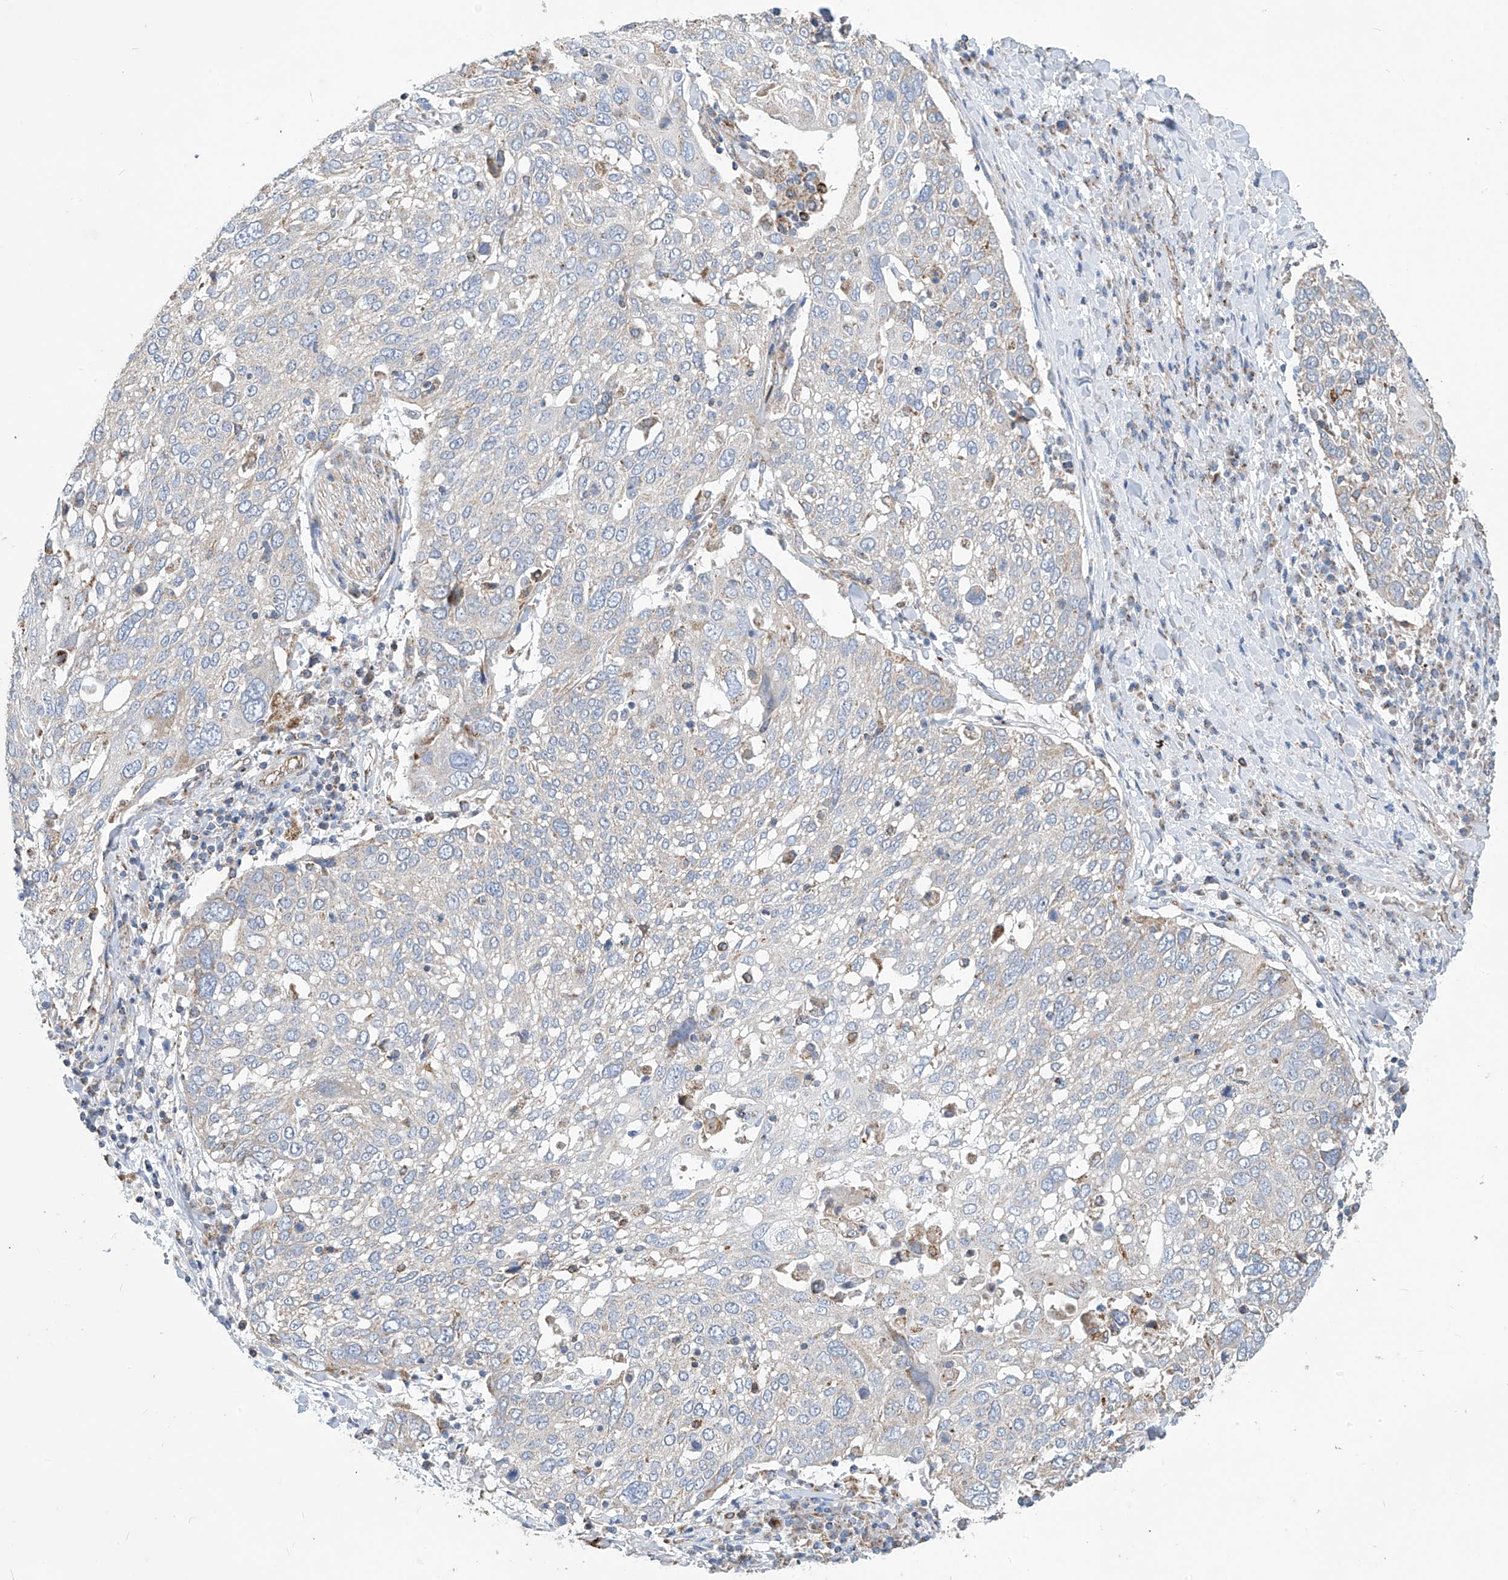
{"staining": {"intensity": "negative", "quantity": "none", "location": "none"}, "tissue": "lung cancer", "cell_type": "Tumor cells", "image_type": "cancer", "snomed": [{"axis": "morphology", "description": "Squamous cell carcinoma, NOS"}, {"axis": "topography", "description": "Lung"}], "caption": "Immunohistochemistry image of lung cancer (squamous cell carcinoma) stained for a protein (brown), which demonstrates no positivity in tumor cells.", "gene": "EIF5B", "patient": {"sex": "male", "age": 65}}